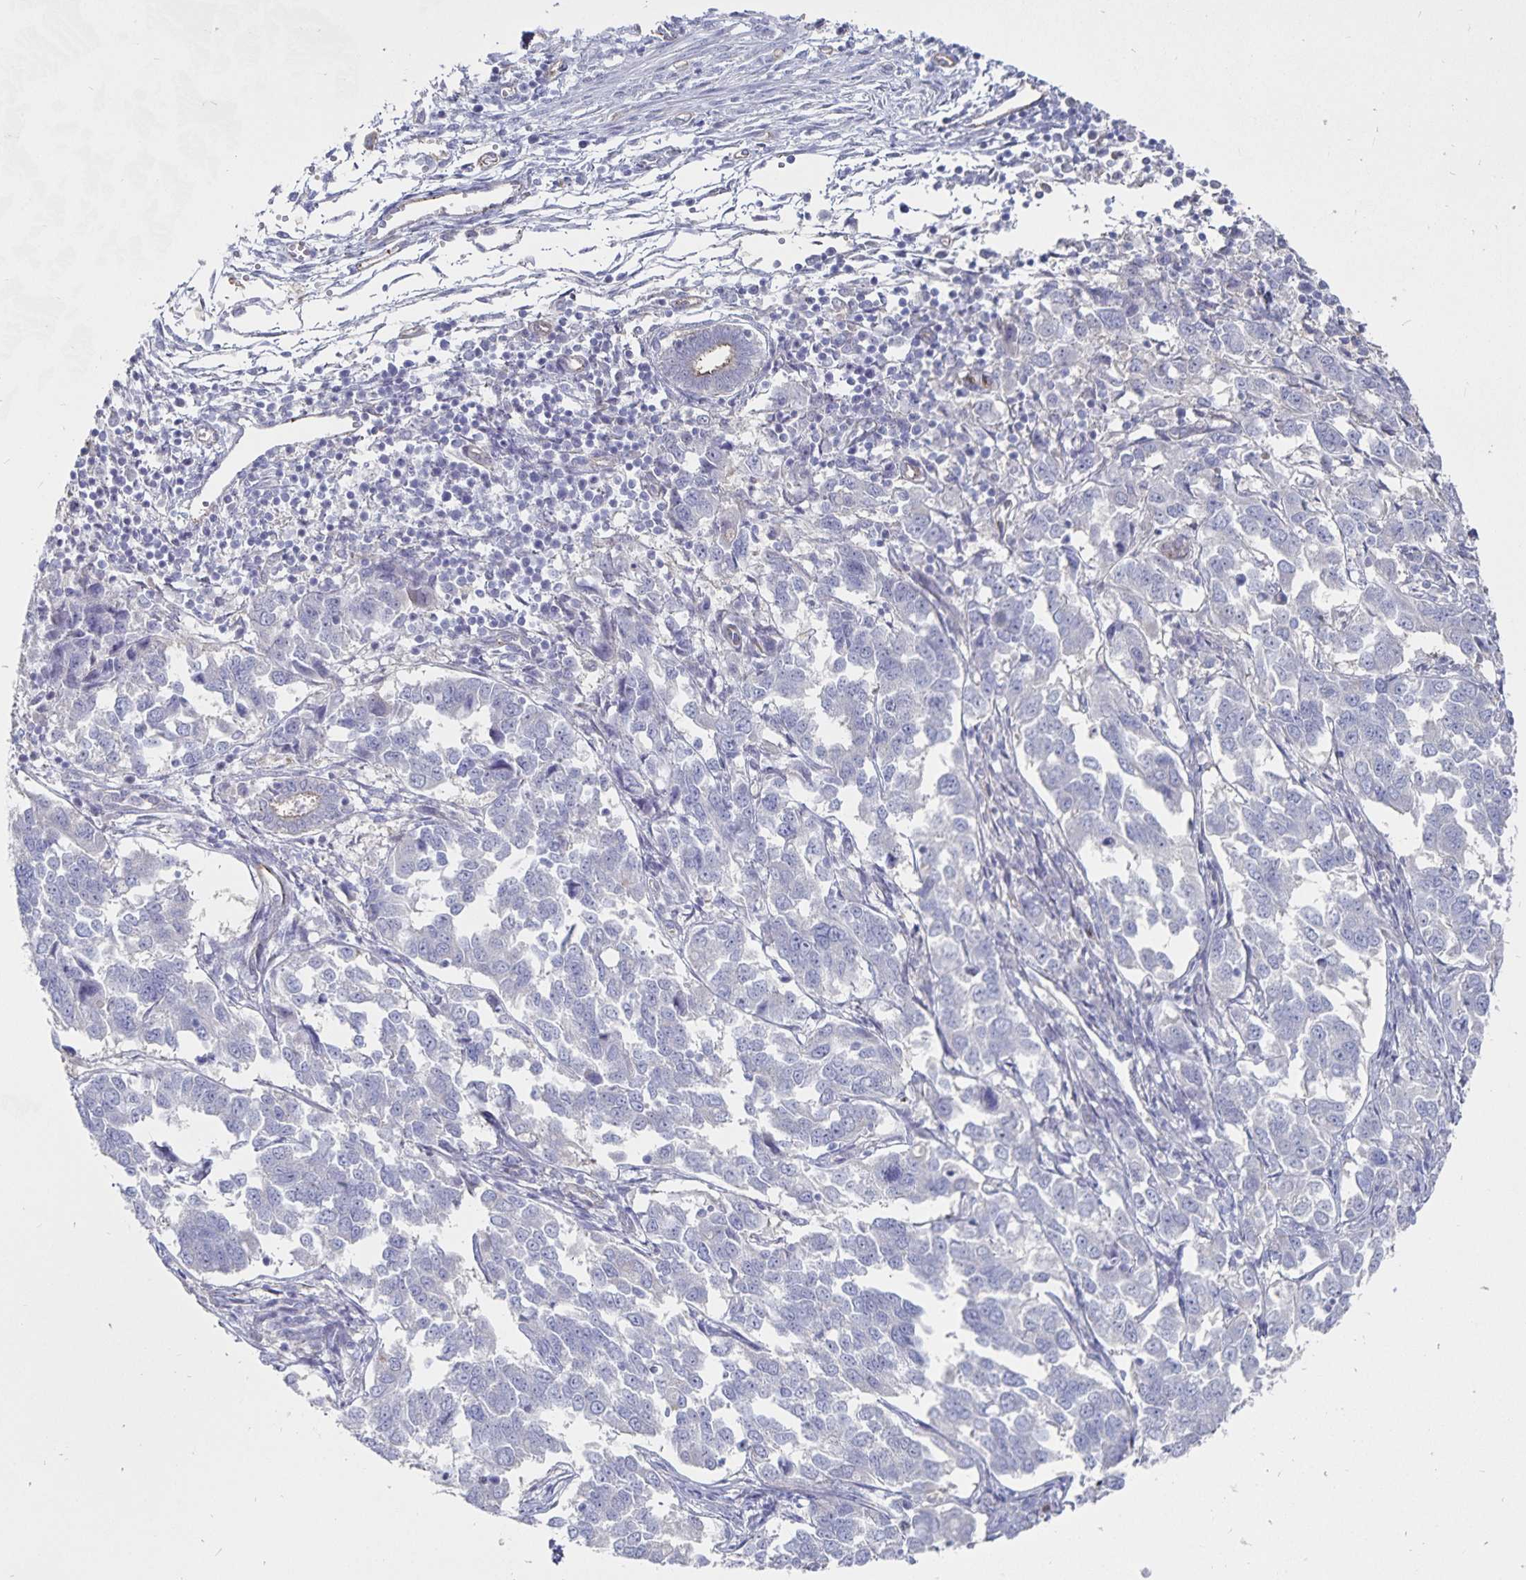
{"staining": {"intensity": "weak", "quantity": "<25%", "location": "cytoplasmic/membranous"}, "tissue": "endometrial cancer", "cell_type": "Tumor cells", "image_type": "cancer", "snomed": [{"axis": "morphology", "description": "Adenocarcinoma, NOS"}, {"axis": "topography", "description": "Endometrium"}], "caption": "Immunohistochemical staining of human endometrial cancer shows no significant positivity in tumor cells.", "gene": "SSTR1", "patient": {"sex": "female", "age": 43}}